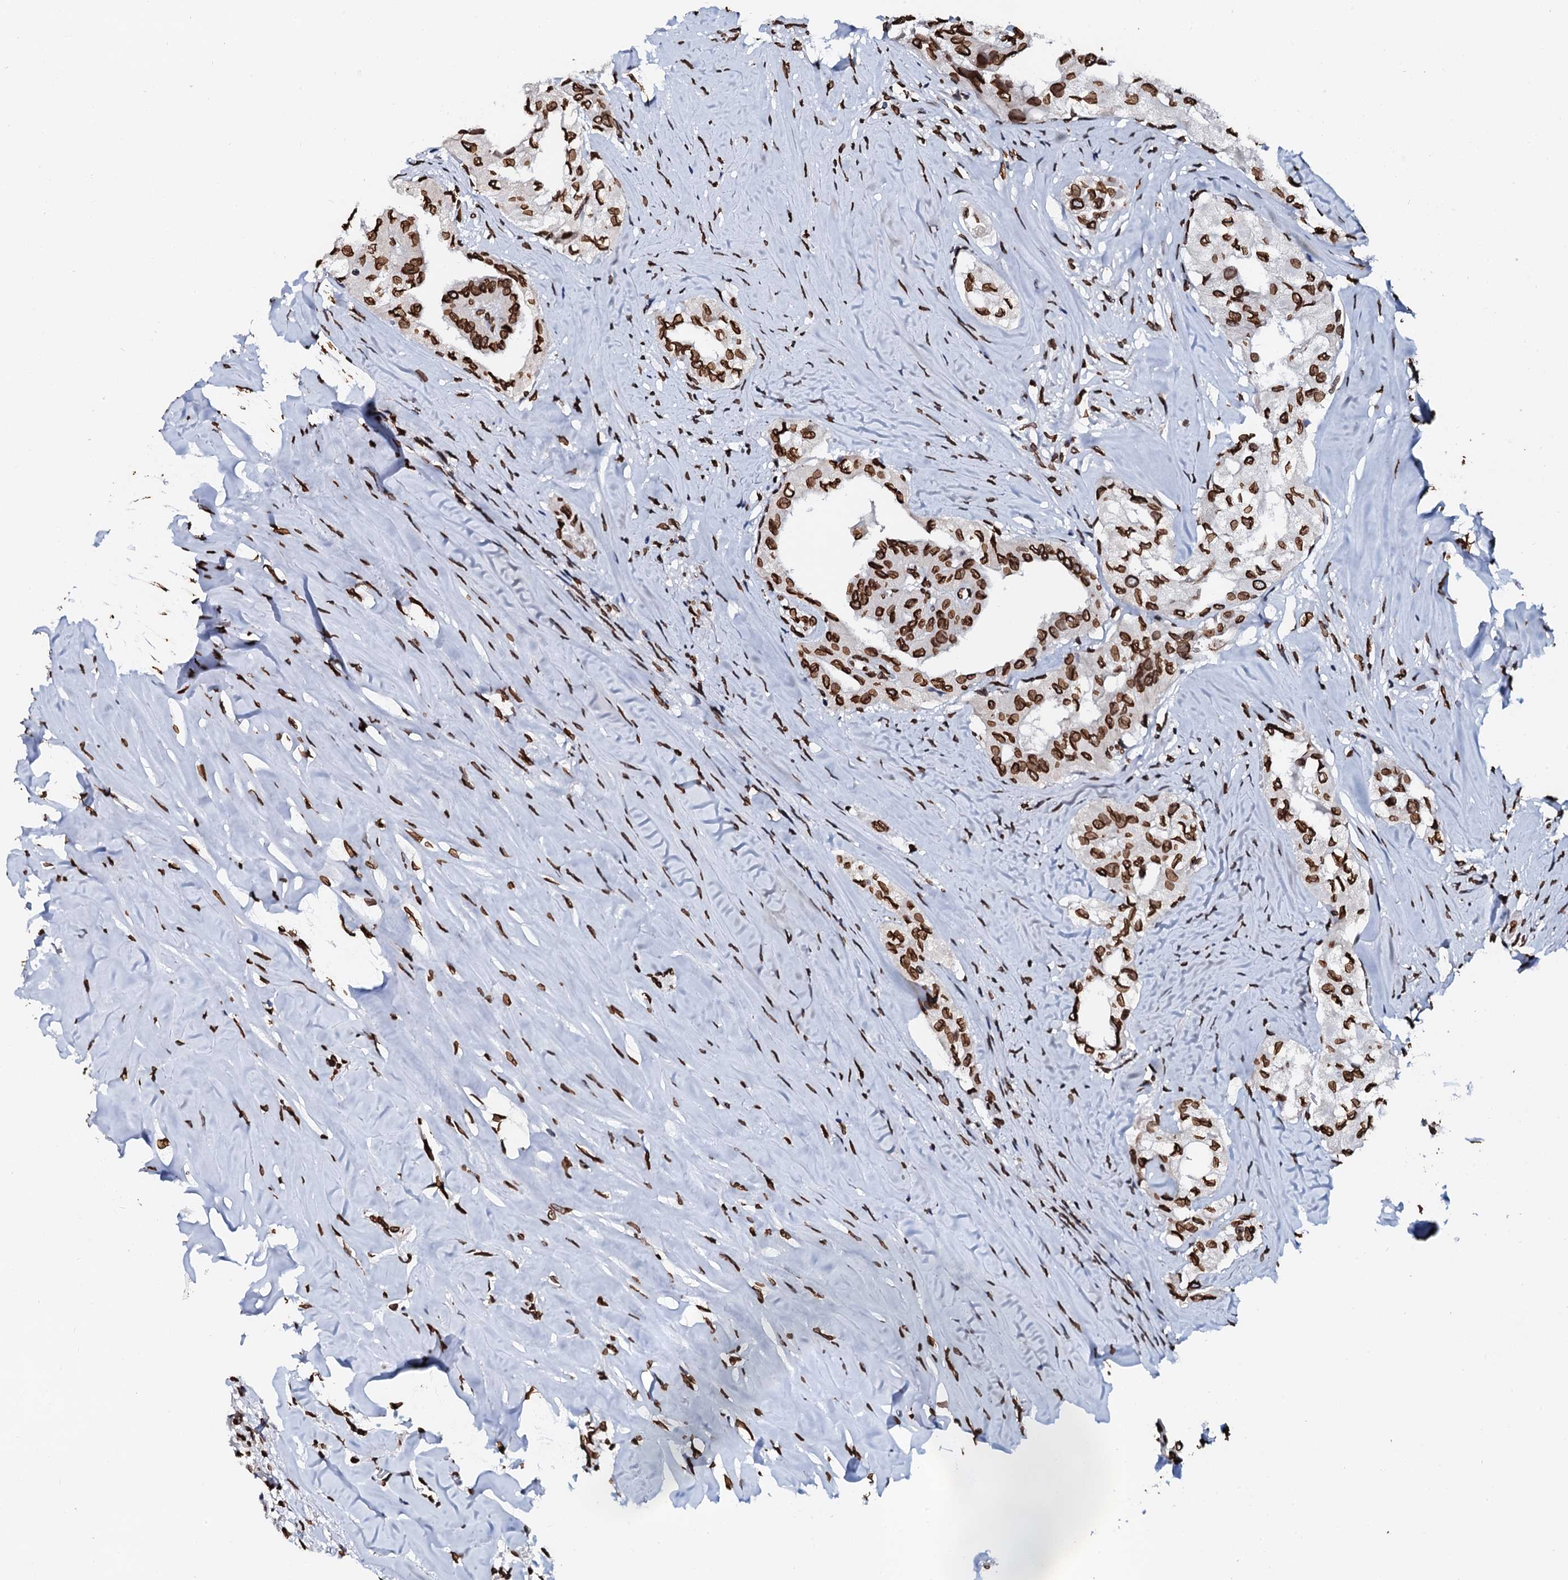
{"staining": {"intensity": "strong", "quantity": ">75%", "location": "nuclear"}, "tissue": "thyroid cancer", "cell_type": "Tumor cells", "image_type": "cancer", "snomed": [{"axis": "morphology", "description": "Papillary adenocarcinoma, NOS"}, {"axis": "topography", "description": "Thyroid gland"}], "caption": "Thyroid cancer (papillary adenocarcinoma) tissue reveals strong nuclear expression in approximately >75% of tumor cells, visualized by immunohistochemistry. (DAB (3,3'-diaminobenzidine) IHC, brown staining for protein, blue staining for nuclei).", "gene": "KATNAL2", "patient": {"sex": "female", "age": 59}}